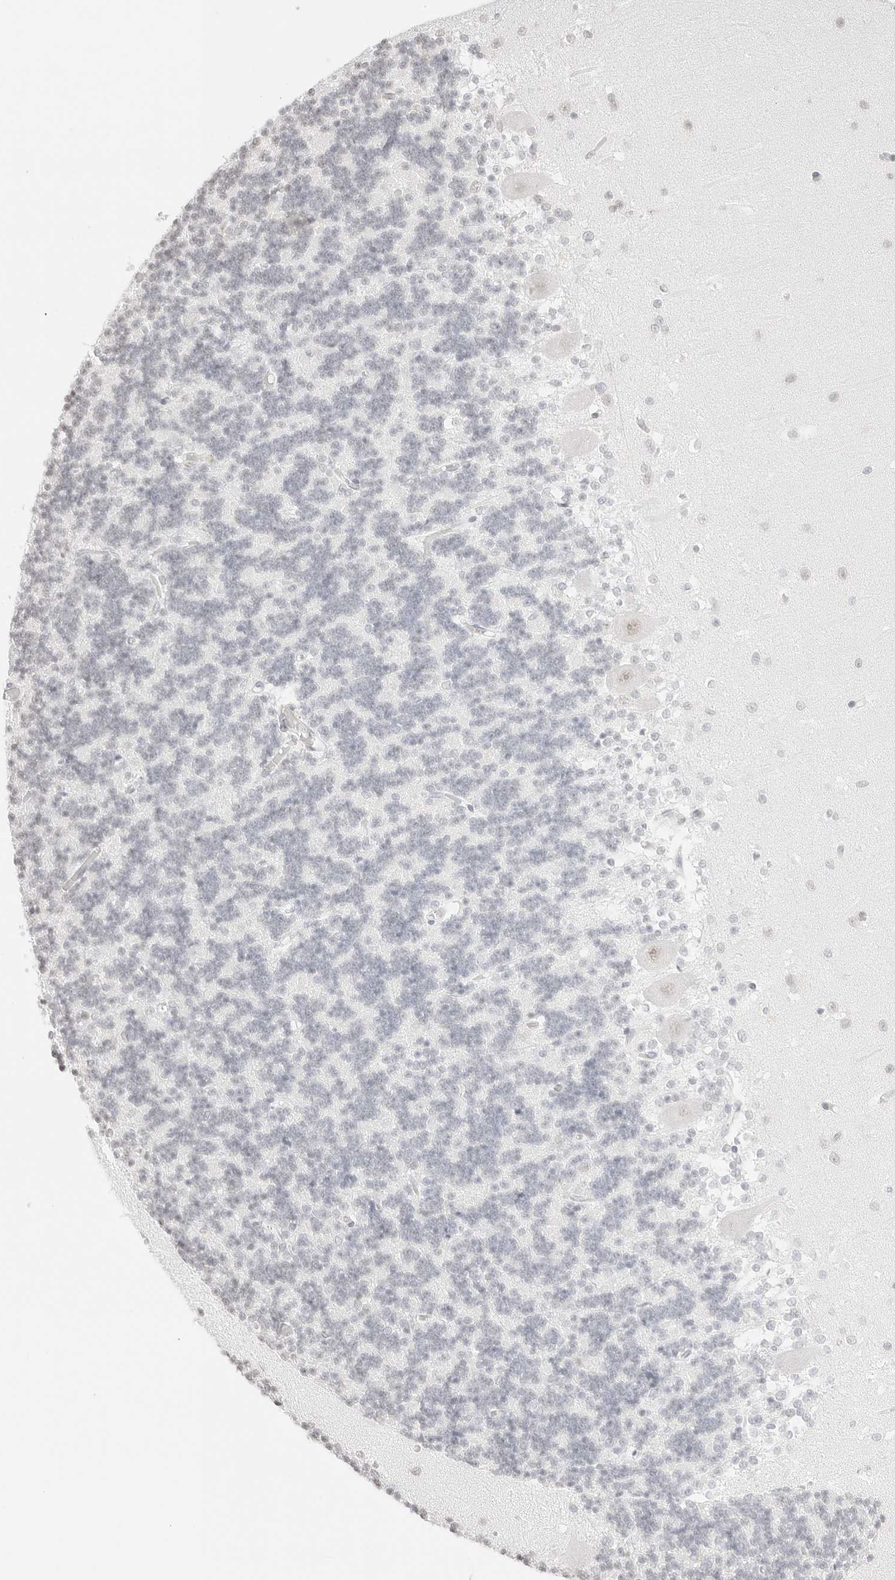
{"staining": {"intensity": "negative", "quantity": "none", "location": "none"}, "tissue": "cerebellum", "cell_type": "Cells in granular layer", "image_type": "normal", "snomed": [{"axis": "morphology", "description": "Normal tissue, NOS"}, {"axis": "topography", "description": "Cerebellum"}], "caption": "An image of cerebellum stained for a protein displays no brown staining in cells in granular layer. (DAB (3,3'-diaminobenzidine) IHC, high magnification).", "gene": "FBLN5", "patient": {"sex": "male", "age": 37}}